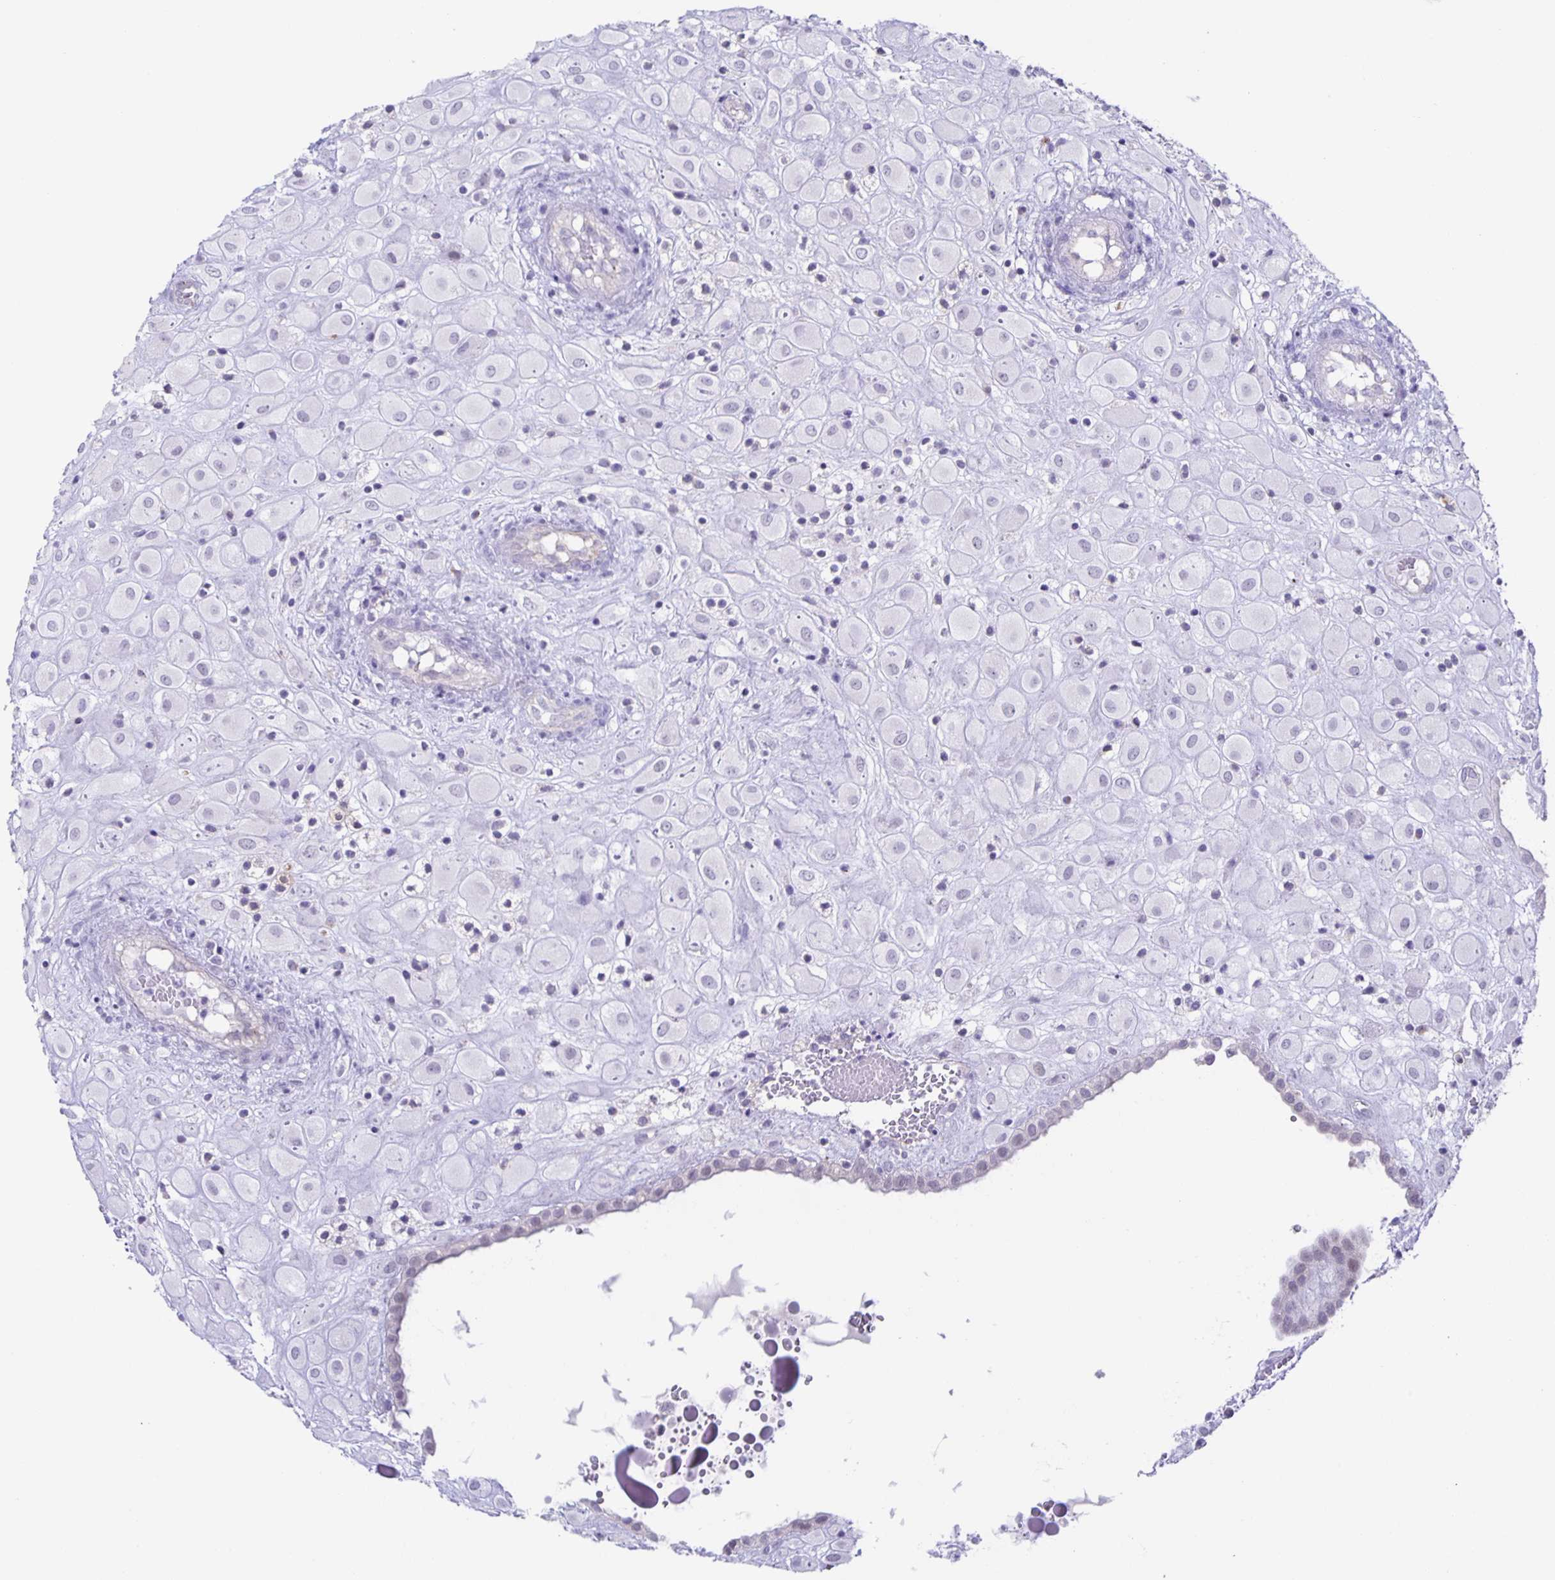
{"staining": {"intensity": "negative", "quantity": "none", "location": "none"}, "tissue": "placenta", "cell_type": "Decidual cells", "image_type": "normal", "snomed": [{"axis": "morphology", "description": "Normal tissue, NOS"}, {"axis": "topography", "description": "Placenta"}], "caption": "Protein analysis of benign placenta exhibits no significant expression in decidual cells. The staining was performed using DAB to visualize the protein expression in brown, while the nuclei were stained in blue with hematoxylin (Magnification: 20x).", "gene": "LIPA", "patient": {"sex": "female", "age": 24}}